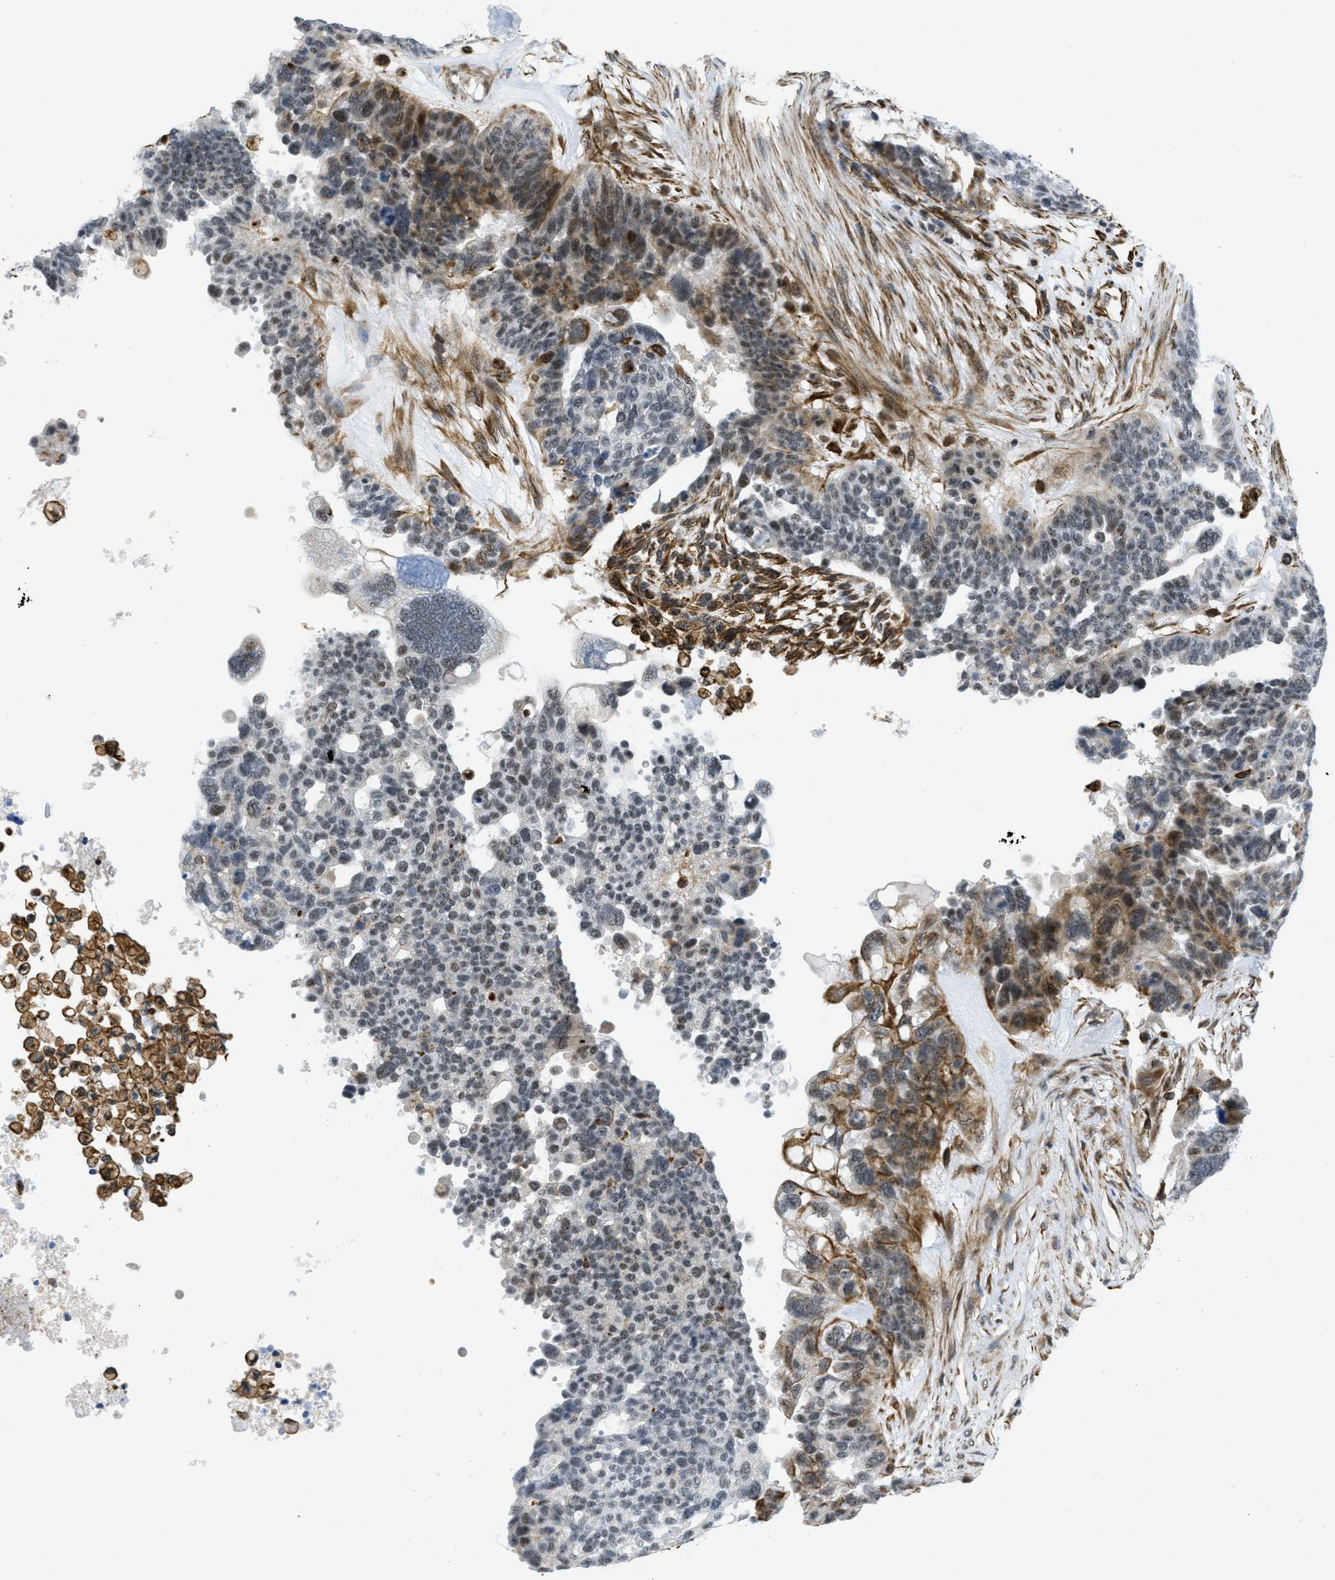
{"staining": {"intensity": "weak", "quantity": ">75%", "location": "nuclear"}, "tissue": "ovarian cancer", "cell_type": "Tumor cells", "image_type": "cancer", "snomed": [{"axis": "morphology", "description": "Cystadenocarcinoma, serous, NOS"}, {"axis": "topography", "description": "Ovary"}], "caption": "The immunohistochemical stain highlights weak nuclear positivity in tumor cells of ovarian serous cystadenocarcinoma tissue.", "gene": "LRRC8B", "patient": {"sex": "female", "age": 59}}